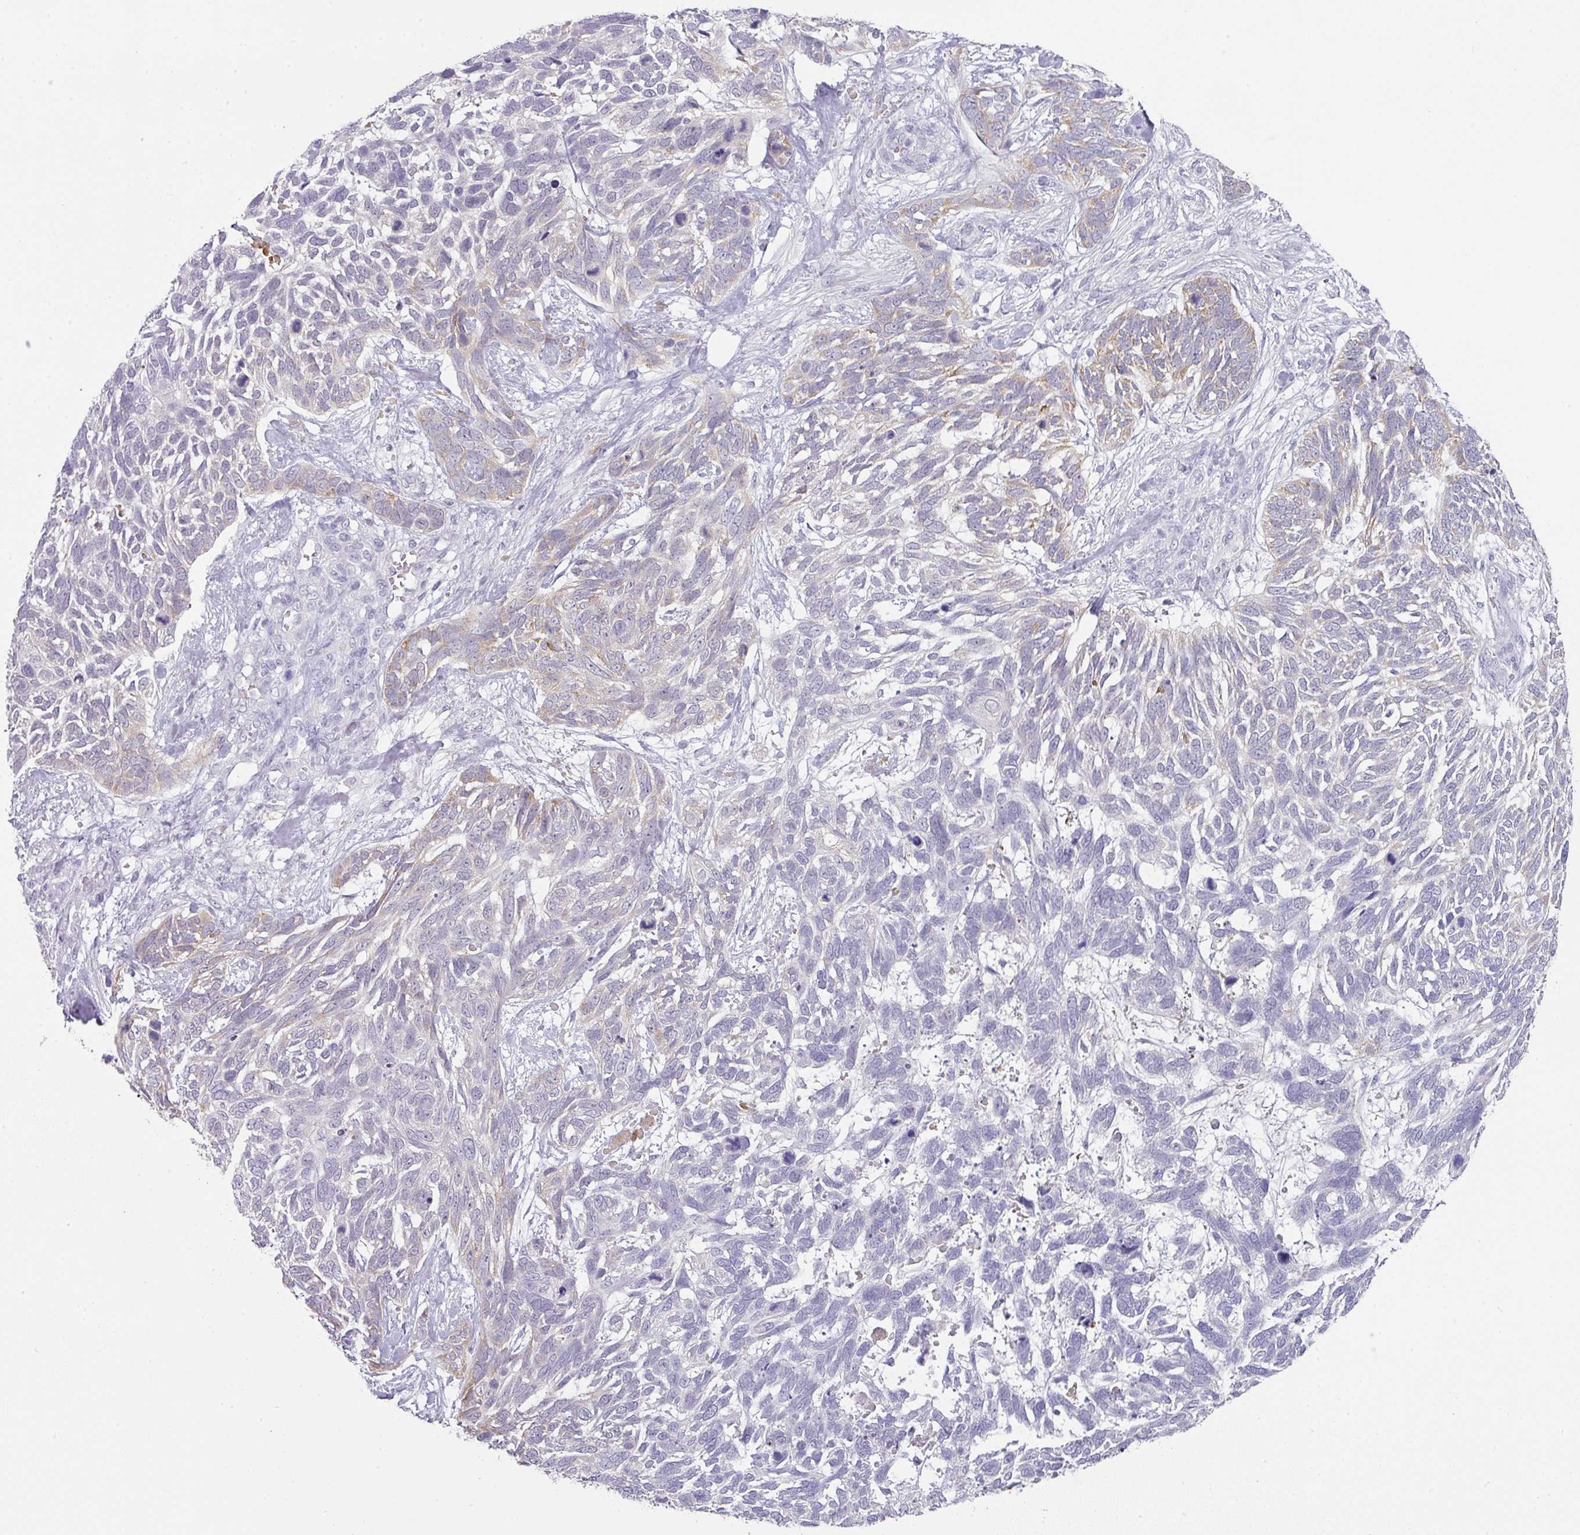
{"staining": {"intensity": "moderate", "quantity": "<25%", "location": "cytoplasmic/membranous"}, "tissue": "skin cancer", "cell_type": "Tumor cells", "image_type": "cancer", "snomed": [{"axis": "morphology", "description": "Basal cell carcinoma"}, {"axis": "topography", "description": "Skin"}], "caption": "This is an image of immunohistochemistry (IHC) staining of skin cancer, which shows moderate expression in the cytoplasmic/membranous of tumor cells.", "gene": "FGF17", "patient": {"sex": "male", "age": 88}}